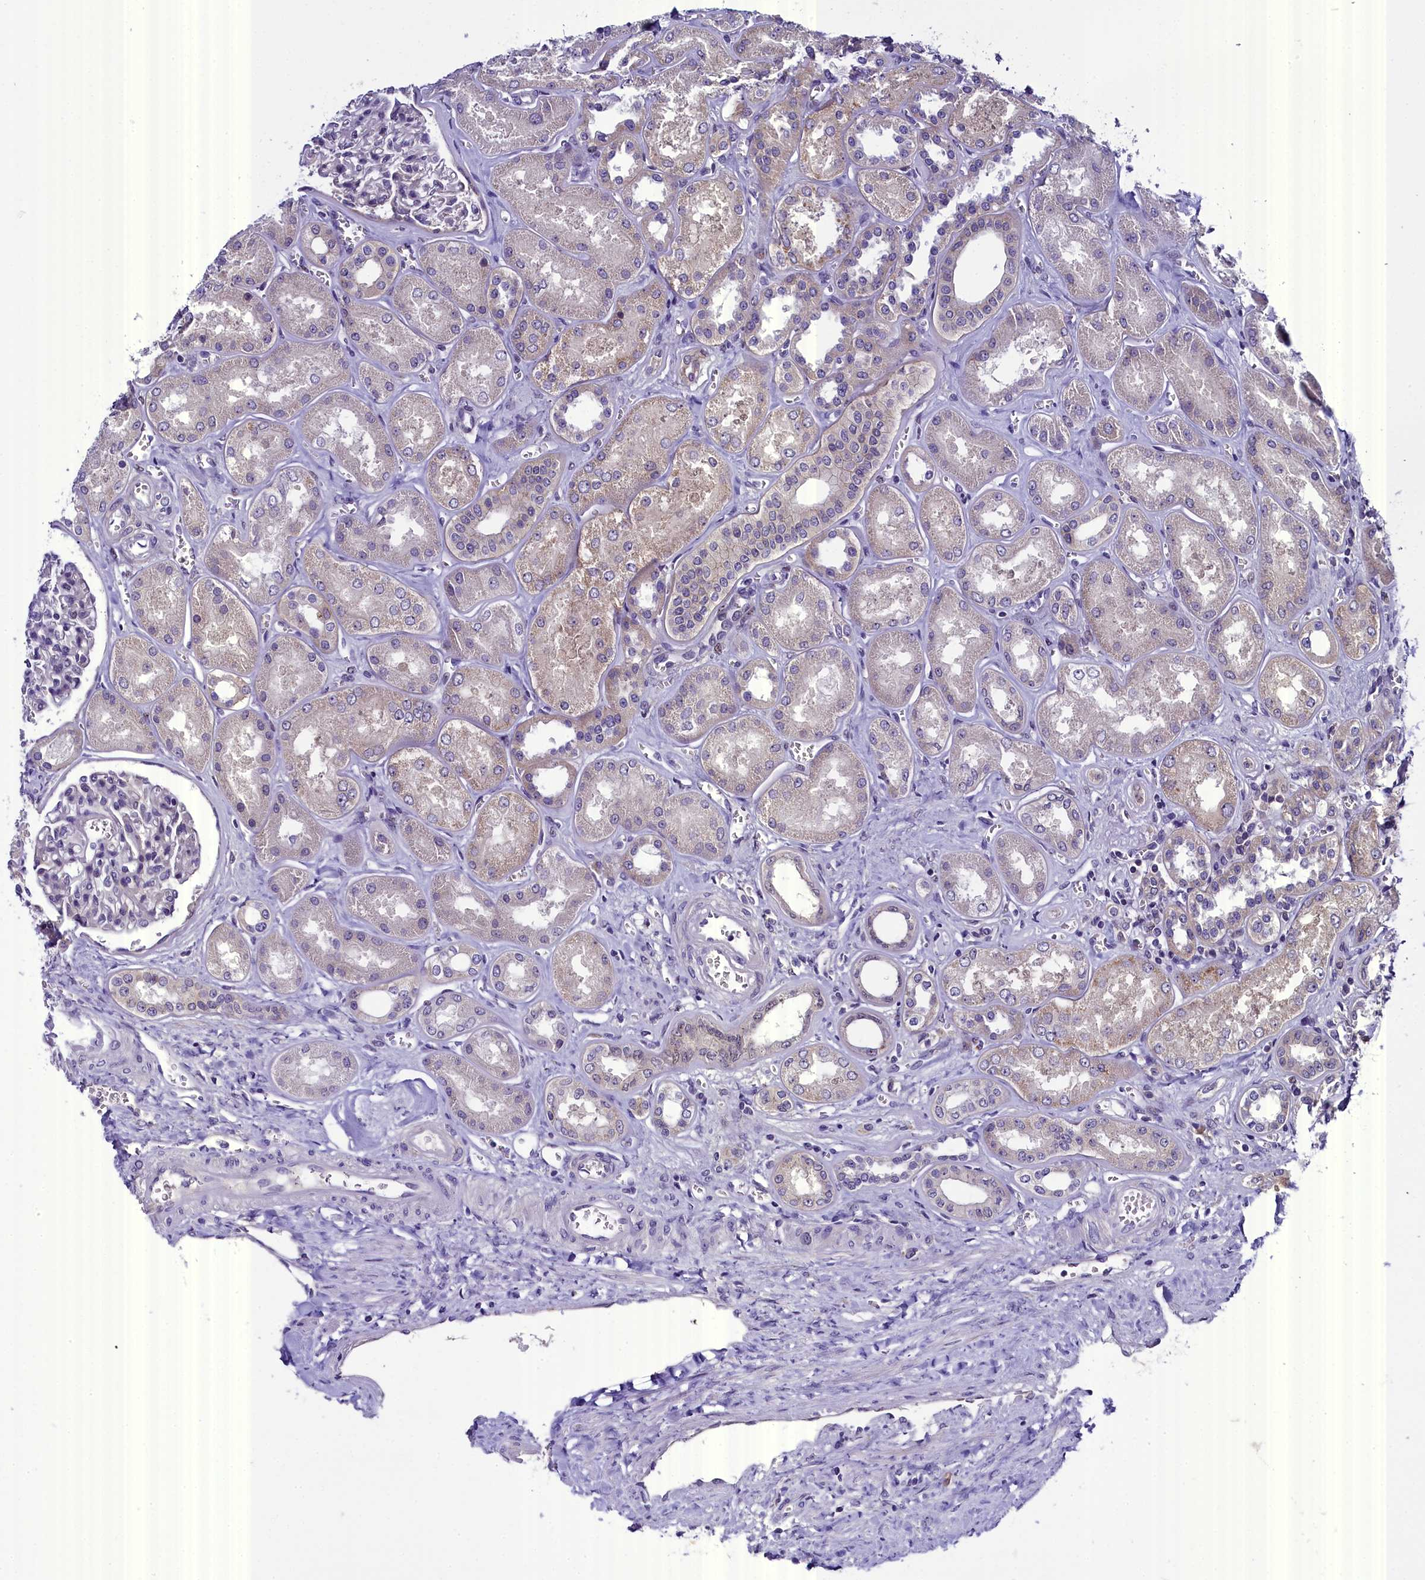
{"staining": {"intensity": "negative", "quantity": "none", "location": "none"}, "tissue": "kidney", "cell_type": "Cells in glomeruli", "image_type": "normal", "snomed": [{"axis": "morphology", "description": "Normal tissue, NOS"}, {"axis": "morphology", "description": "Adenocarcinoma, NOS"}, {"axis": "topography", "description": "Kidney"}], "caption": "Kidney stained for a protein using immunohistochemistry reveals no expression cells in glomeruli.", "gene": "ENKD1", "patient": {"sex": "female", "age": 68}}